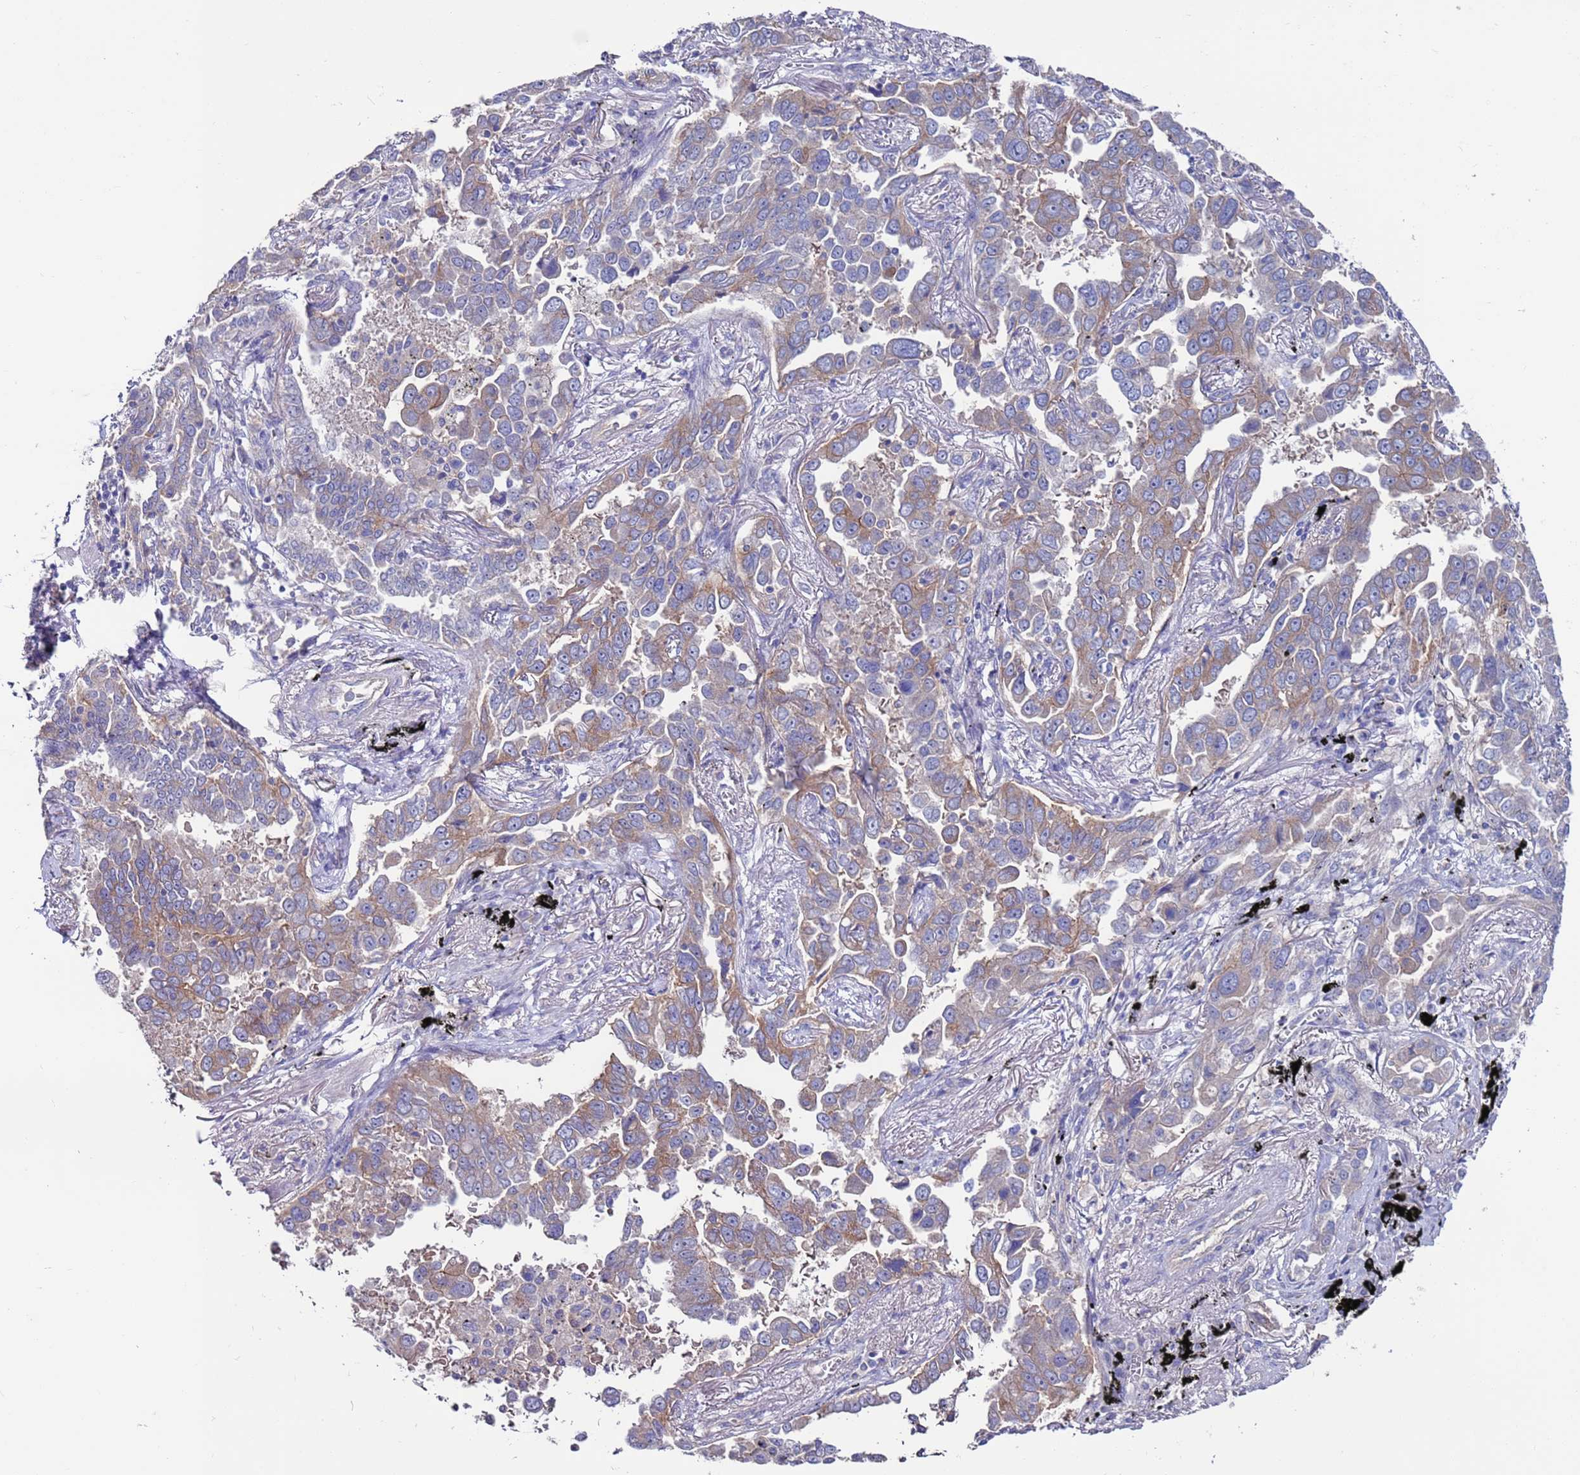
{"staining": {"intensity": "moderate", "quantity": "<25%", "location": "cytoplasmic/membranous"}, "tissue": "lung cancer", "cell_type": "Tumor cells", "image_type": "cancer", "snomed": [{"axis": "morphology", "description": "Adenocarcinoma, NOS"}, {"axis": "topography", "description": "Lung"}], "caption": "A brown stain labels moderate cytoplasmic/membranous positivity of a protein in lung cancer (adenocarcinoma) tumor cells.", "gene": "KRTCAP3", "patient": {"sex": "male", "age": 67}}